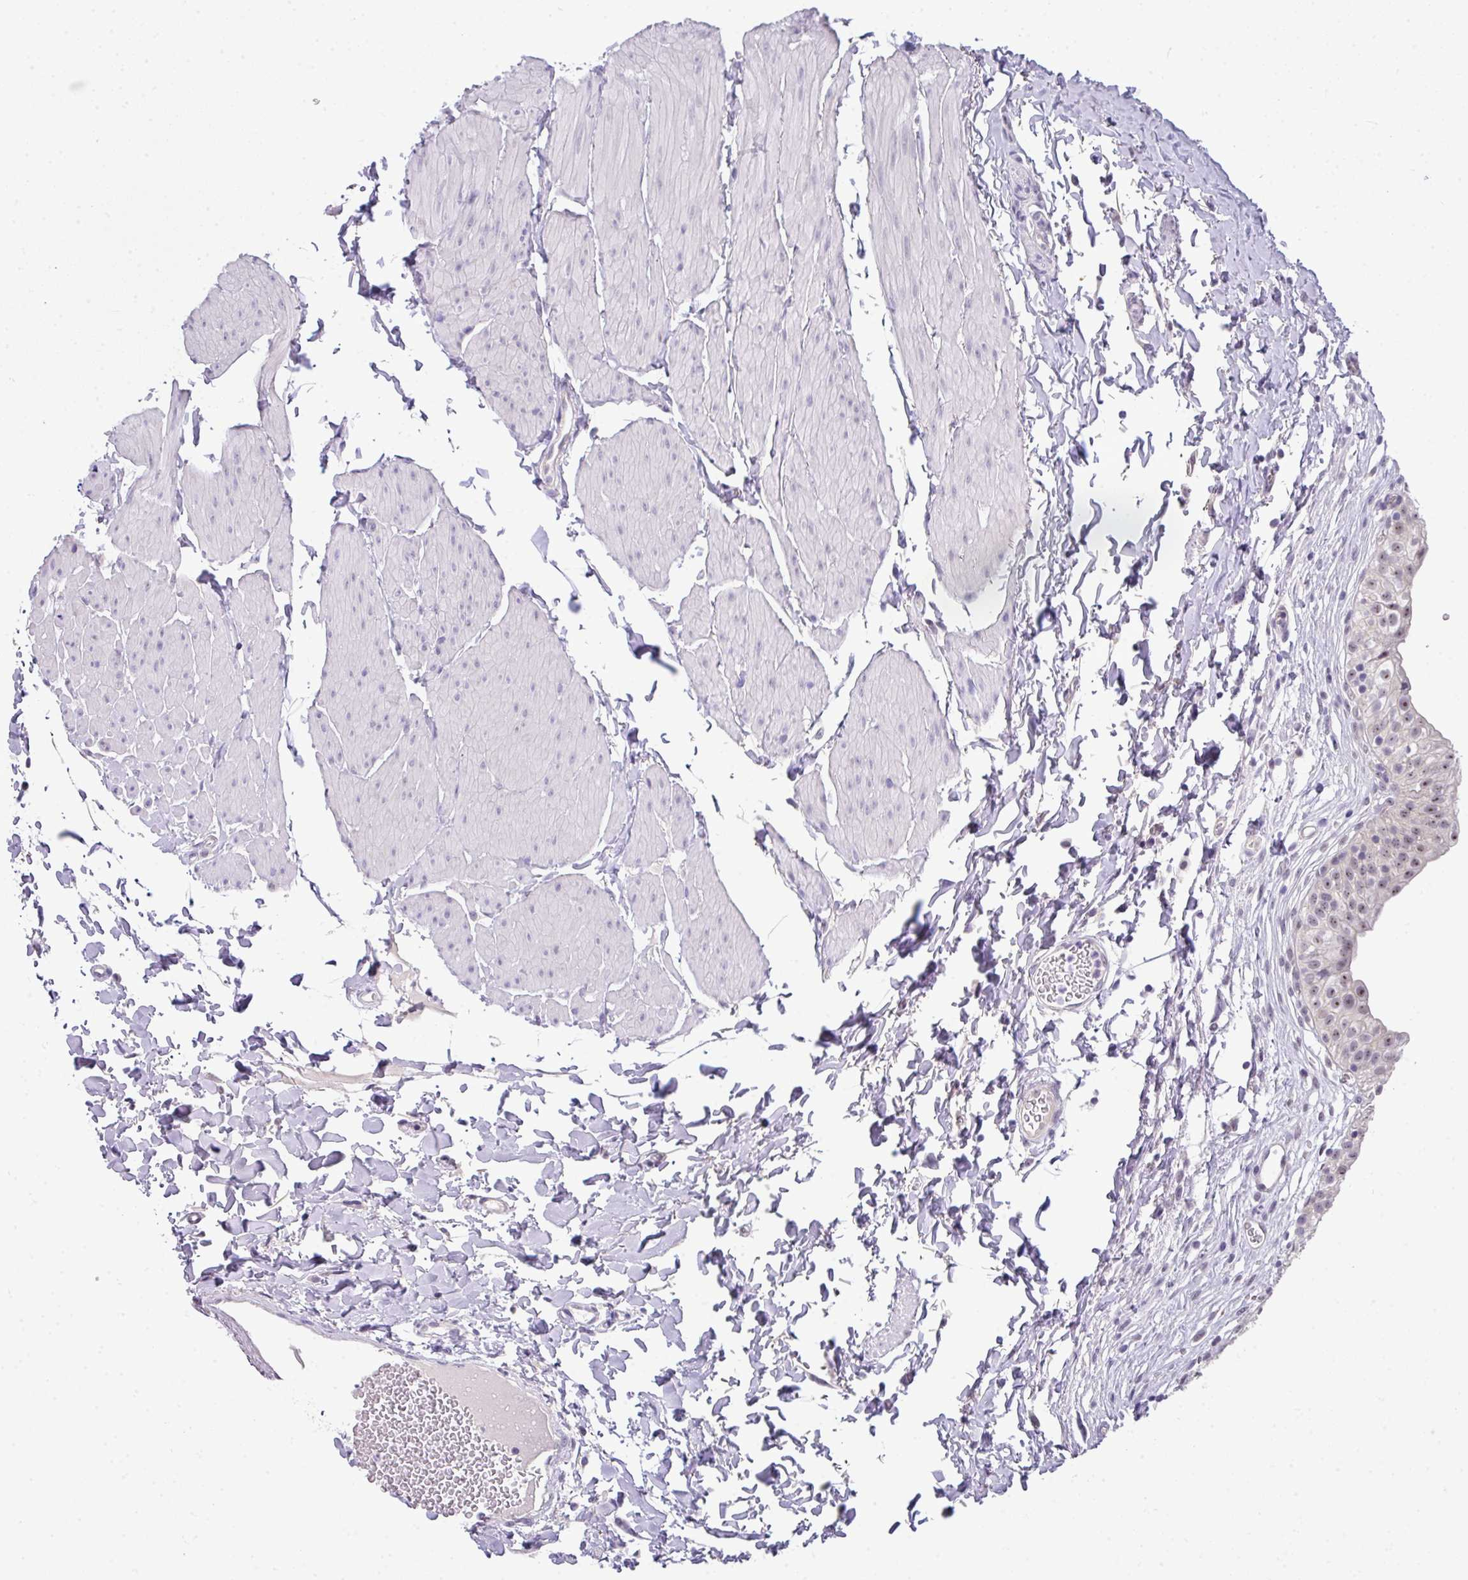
{"staining": {"intensity": "moderate", "quantity": ">75%", "location": "nuclear"}, "tissue": "urinary bladder", "cell_type": "Urothelial cells", "image_type": "normal", "snomed": [{"axis": "morphology", "description": "Normal tissue, NOS"}, {"axis": "topography", "description": "Urinary bladder"}, {"axis": "topography", "description": "Peripheral nerve tissue"}], "caption": "Immunohistochemical staining of normal urinary bladder shows >75% levels of moderate nuclear protein positivity in about >75% of urothelial cells. Immunohistochemistry stains the protein of interest in brown and the nuclei are stained blue.", "gene": "GCG", "patient": {"sex": "male", "age": 55}}